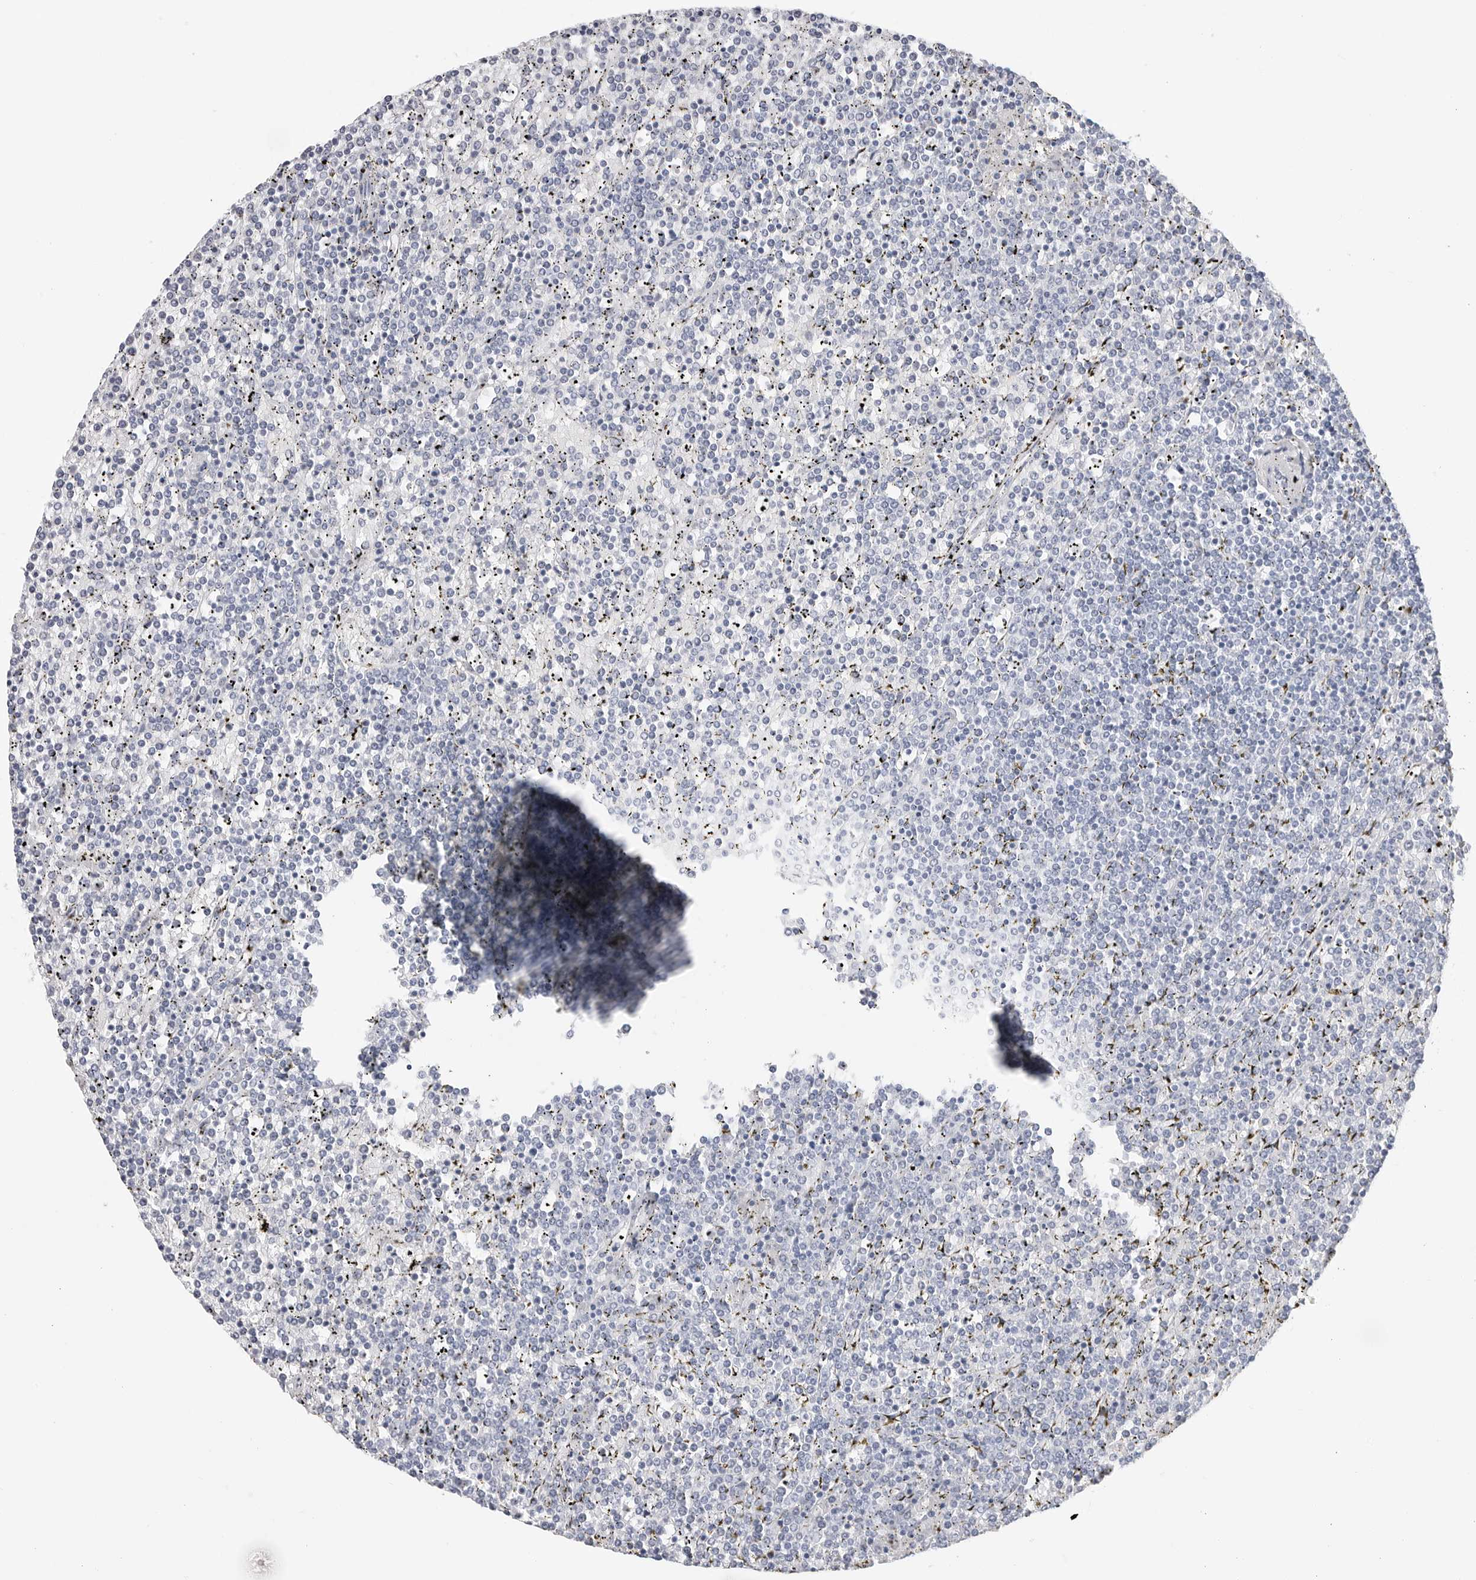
{"staining": {"intensity": "negative", "quantity": "none", "location": "none"}, "tissue": "lymphoma", "cell_type": "Tumor cells", "image_type": "cancer", "snomed": [{"axis": "morphology", "description": "Malignant lymphoma, non-Hodgkin's type, Low grade"}, {"axis": "topography", "description": "Spleen"}], "caption": "This is a micrograph of immunohistochemistry (IHC) staining of malignant lymphoma, non-Hodgkin's type (low-grade), which shows no positivity in tumor cells.", "gene": "CSH1", "patient": {"sex": "female", "age": 19}}